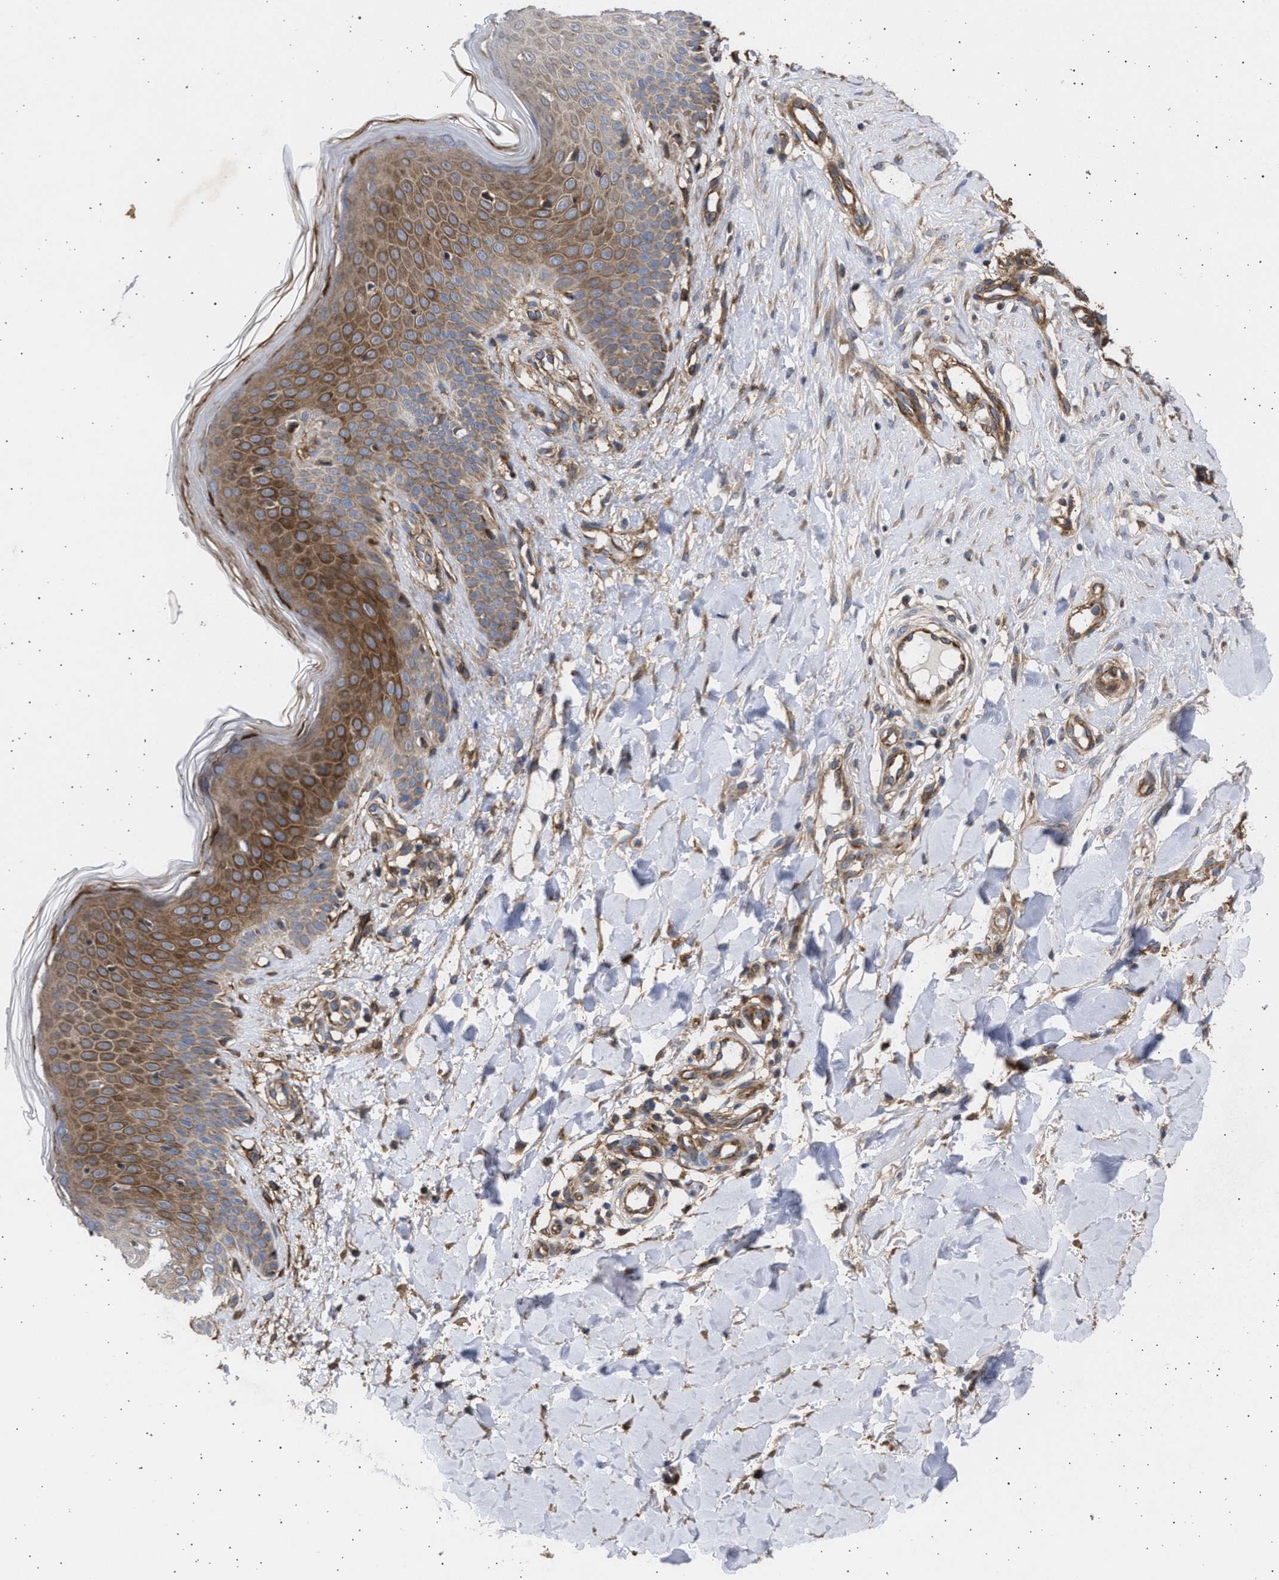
{"staining": {"intensity": "weak", "quantity": ">75%", "location": "cytoplasmic/membranous"}, "tissue": "skin", "cell_type": "Fibroblasts", "image_type": "normal", "snomed": [{"axis": "morphology", "description": "Normal tissue, NOS"}, {"axis": "topography", "description": "Skin"}], "caption": "Immunohistochemical staining of normal human skin displays low levels of weak cytoplasmic/membranous positivity in approximately >75% of fibroblasts.", "gene": "TTC19", "patient": {"sex": "male", "age": 41}}